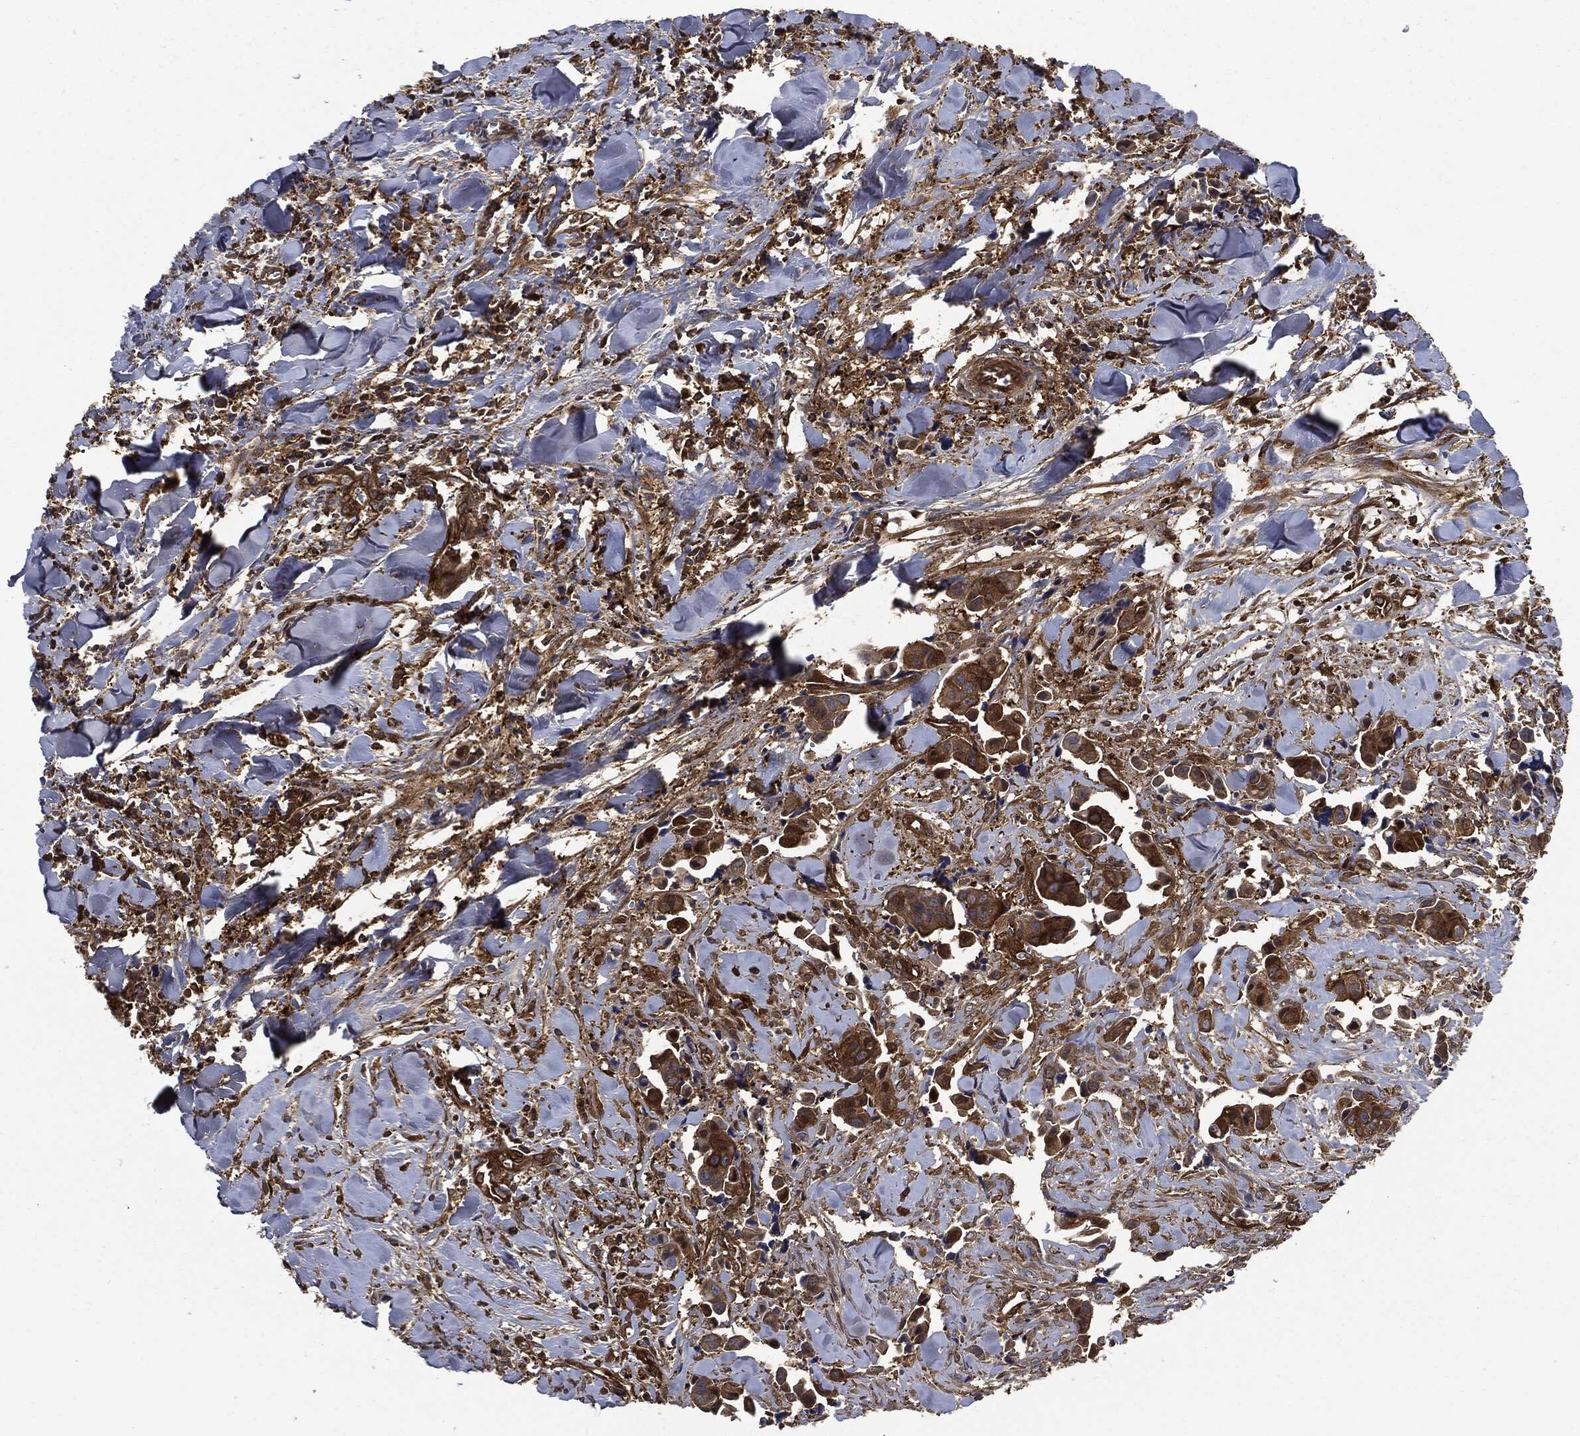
{"staining": {"intensity": "strong", "quantity": ">75%", "location": "cytoplasmic/membranous"}, "tissue": "head and neck cancer", "cell_type": "Tumor cells", "image_type": "cancer", "snomed": [{"axis": "morphology", "description": "Adenocarcinoma, NOS"}, {"axis": "topography", "description": "Head-Neck"}], "caption": "This image reveals immunohistochemistry (IHC) staining of head and neck cancer, with high strong cytoplasmic/membranous positivity in about >75% of tumor cells.", "gene": "XPNPEP1", "patient": {"sex": "male", "age": 76}}